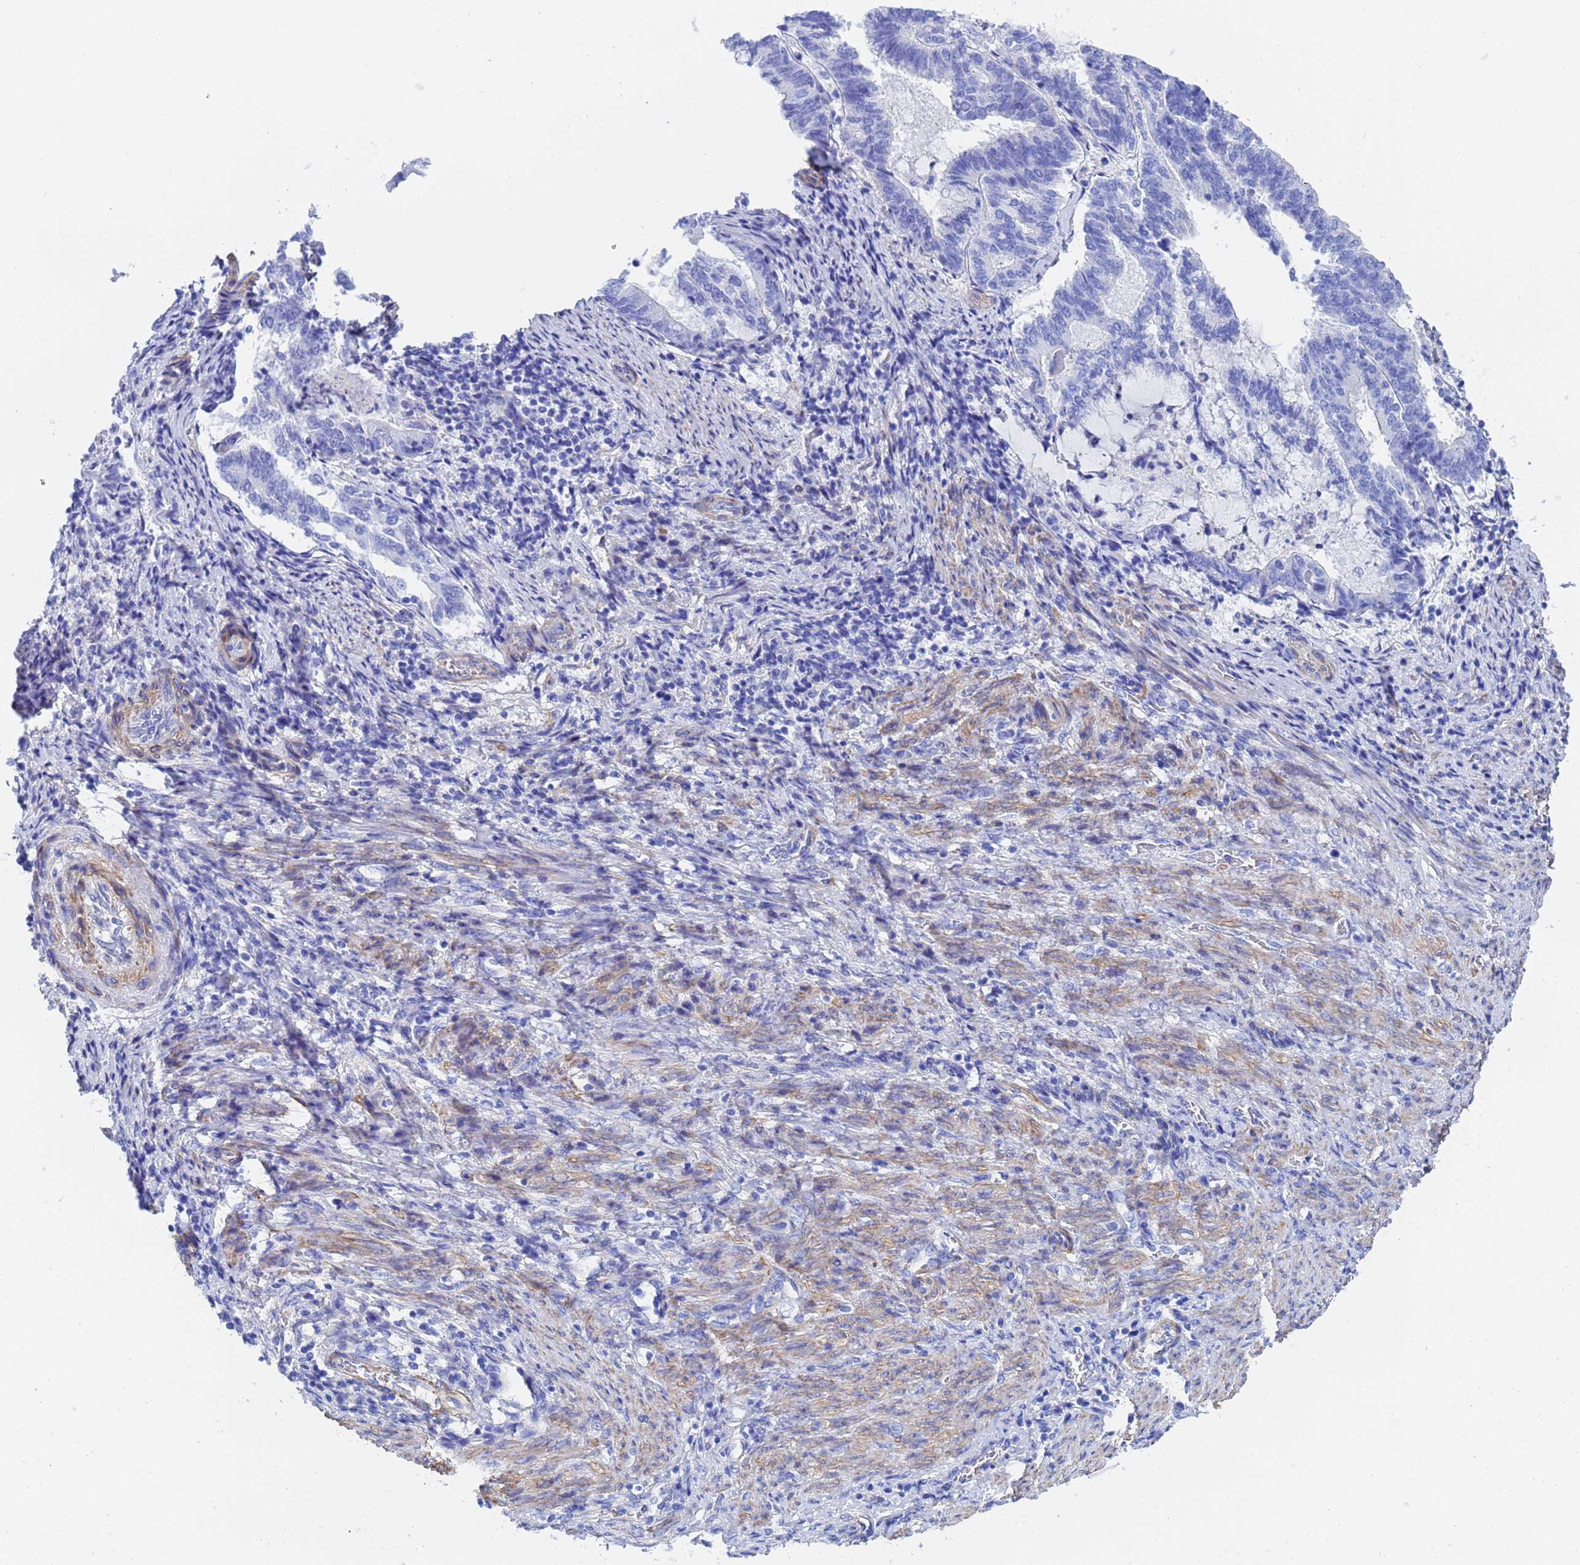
{"staining": {"intensity": "negative", "quantity": "none", "location": "none"}, "tissue": "endometrial cancer", "cell_type": "Tumor cells", "image_type": "cancer", "snomed": [{"axis": "morphology", "description": "Adenocarcinoma, NOS"}, {"axis": "topography", "description": "Endometrium"}], "caption": "This is an immunohistochemistry image of human adenocarcinoma (endometrial). There is no positivity in tumor cells.", "gene": "CST4", "patient": {"sex": "female", "age": 80}}